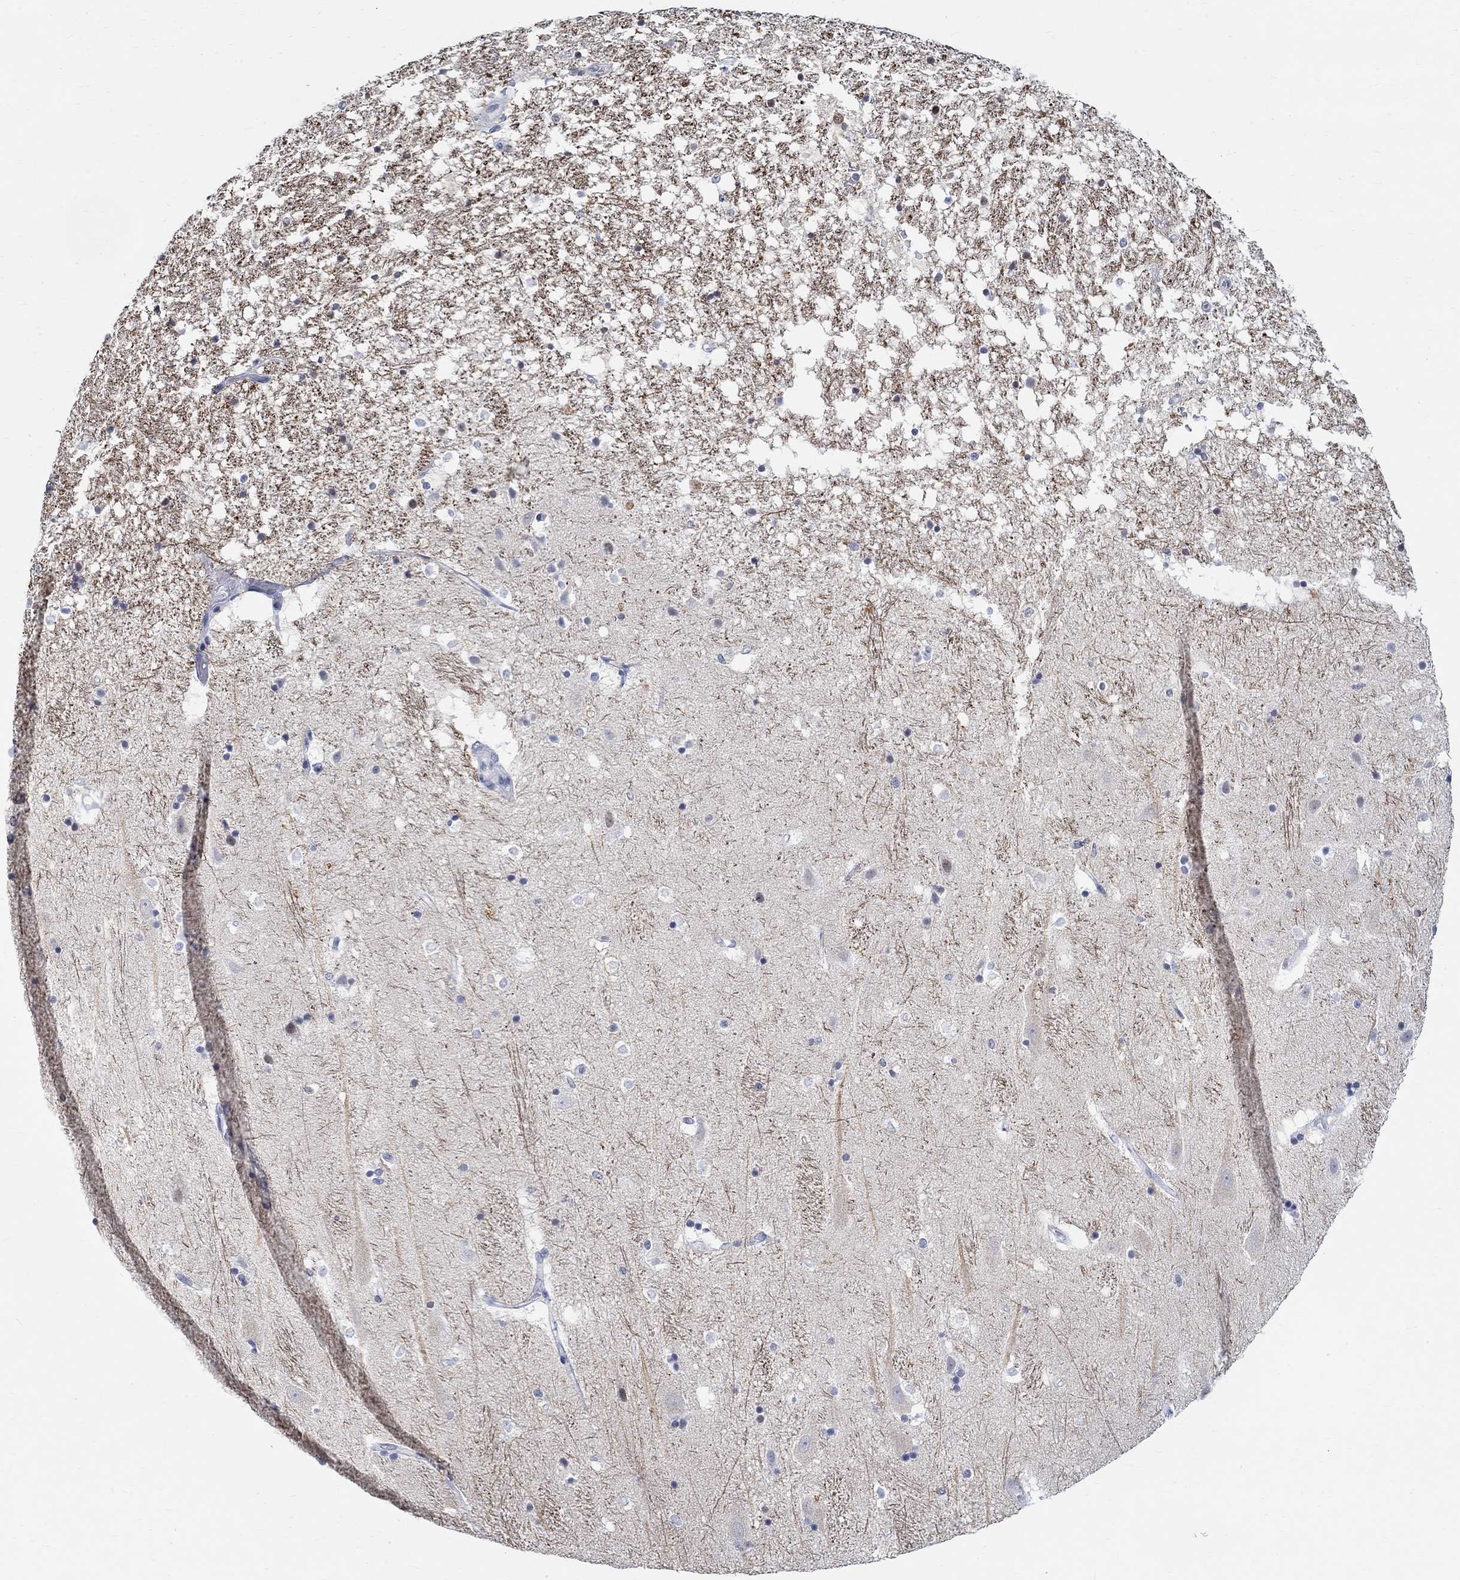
{"staining": {"intensity": "negative", "quantity": "none", "location": "none"}, "tissue": "hippocampus", "cell_type": "Glial cells", "image_type": "normal", "snomed": [{"axis": "morphology", "description": "Normal tissue, NOS"}, {"axis": "topography", "description": "Hippocampus"}], "caption": "A high-resolution histopathology image shows immunohistochemistry (IHC) staining of benign hippocampus, which reveals no significant staining in glial cells.", "gene": "ANKS1B", "patient": {"sex": "male", "age": 49}}